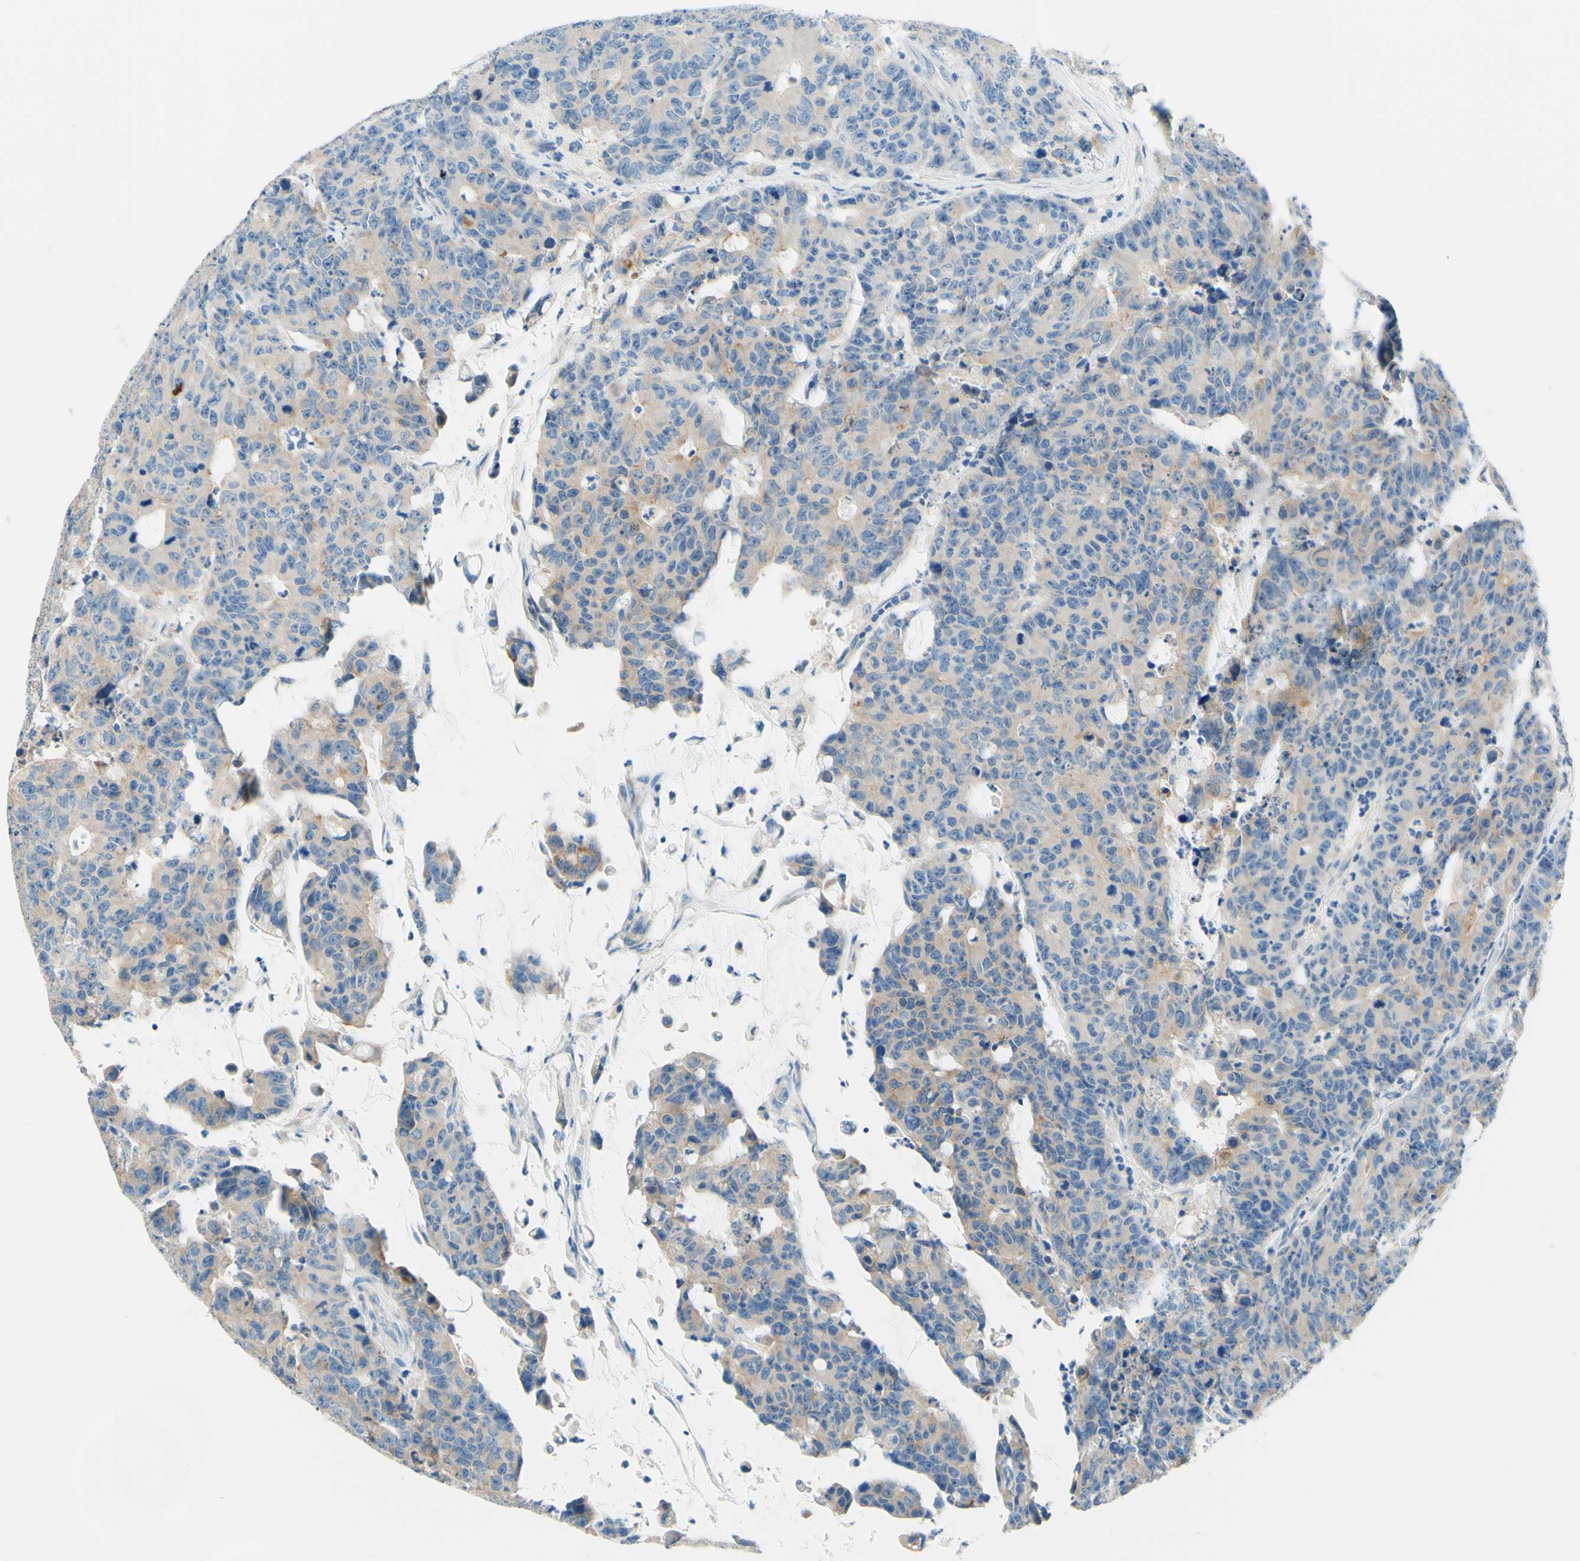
{"staining": {"intensity": "weak", "quantity": "25%-75%", "location": "cytoplasmic/membranous"}, "tissue": "colorectal cancer", "cell_type": "Tumor cells", "image_type": "cancer", "snomed": [{"axis": "morphology", "description": "Adenocarcinoma, NOS"}, {"axis": "topography", "description": "Colon"}], "caption": "Protein expression analysis of human colorectal cancer (adenocarcinoma) reveals weak cytoplasmic/membranous staining in approximately 25%-75% of tumor cells. The staining was performed using DAB, with brown indicating positive protein expression. Nuclei are stained blue with hematoxylin.", "gene": "PASD1", "patient": {"sex": "female", "age": 86}}